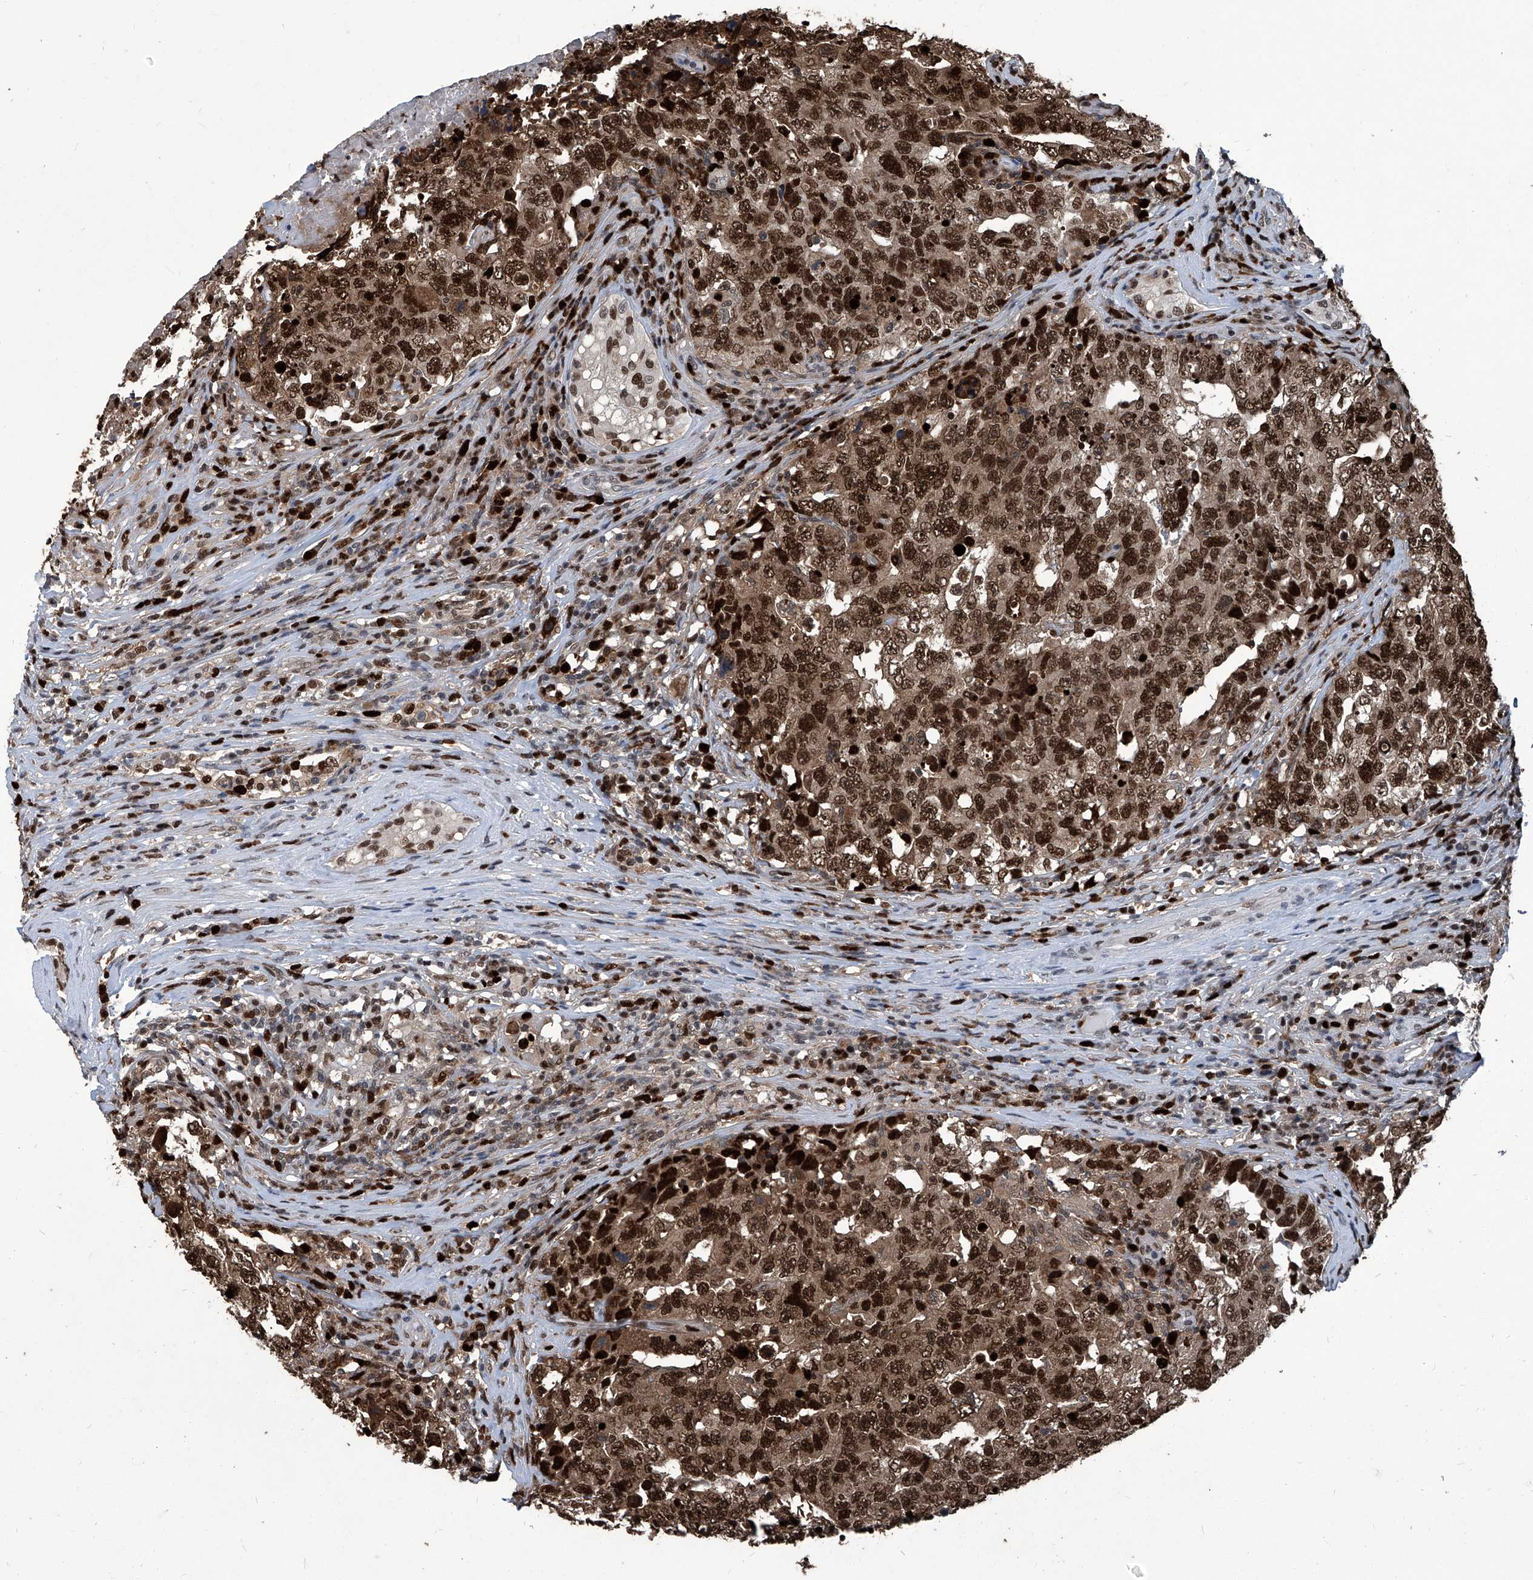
{"staining": {"intensity": "strong", "quantity": ">75%", "location": "nuclear"}, "tissue": "testis cancer", "cell_type": "Tumor cells", "image_type": "cancer", "snomed": [{"axis": "morphology", "description": "Carcinoma, Embryonal, NOS"}, {"axis": "topography", "description": "Testis"}], "caption": "The micrograph exhibits a brown stain indicating the presence of a protein in the nuclear of tumor cells in testis cancer (embryonal carcinoma).", "gene": "PCNA", "patient": {"sex": "male", "age": 26}}